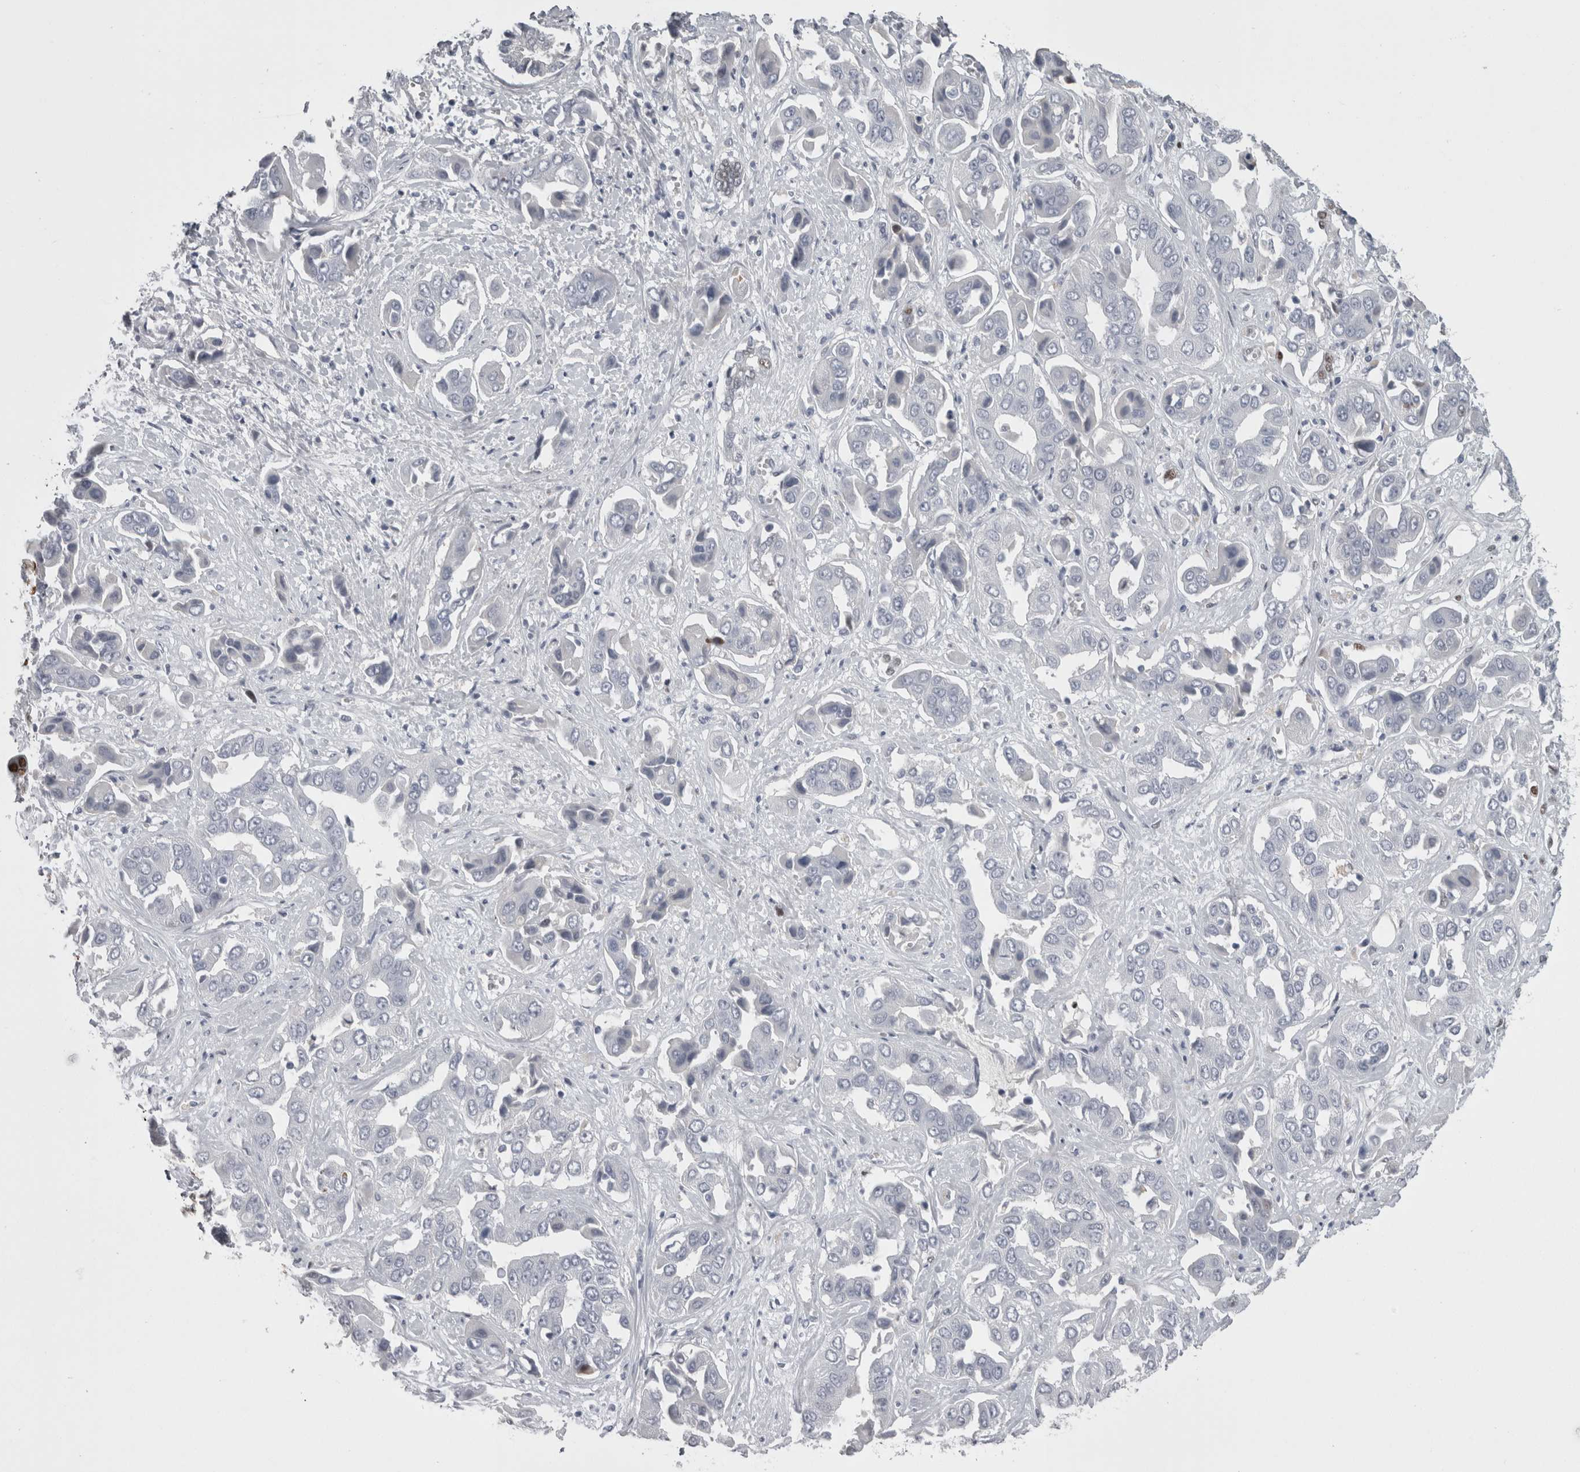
{"staining": {"intensity": "strong", "quantity": "<25%", "location": "nuclear"}, "tissue": "liver cancer", "cell_type": "Tumor cells", "image_type": "cancer", "snomed": [{"axis": "morphology", "description": "Cholangiocarcinoma"}, {"axis": "topography", "description": "Liver"}], "caption": "This photomicrograph shows immunohistochemistry staining of human liver cancer, with medium strong nuclear staining in approximately <25% of tumor cells.", "gene": "C1orf54", "patient": {"sex": "female", "age": 52}}